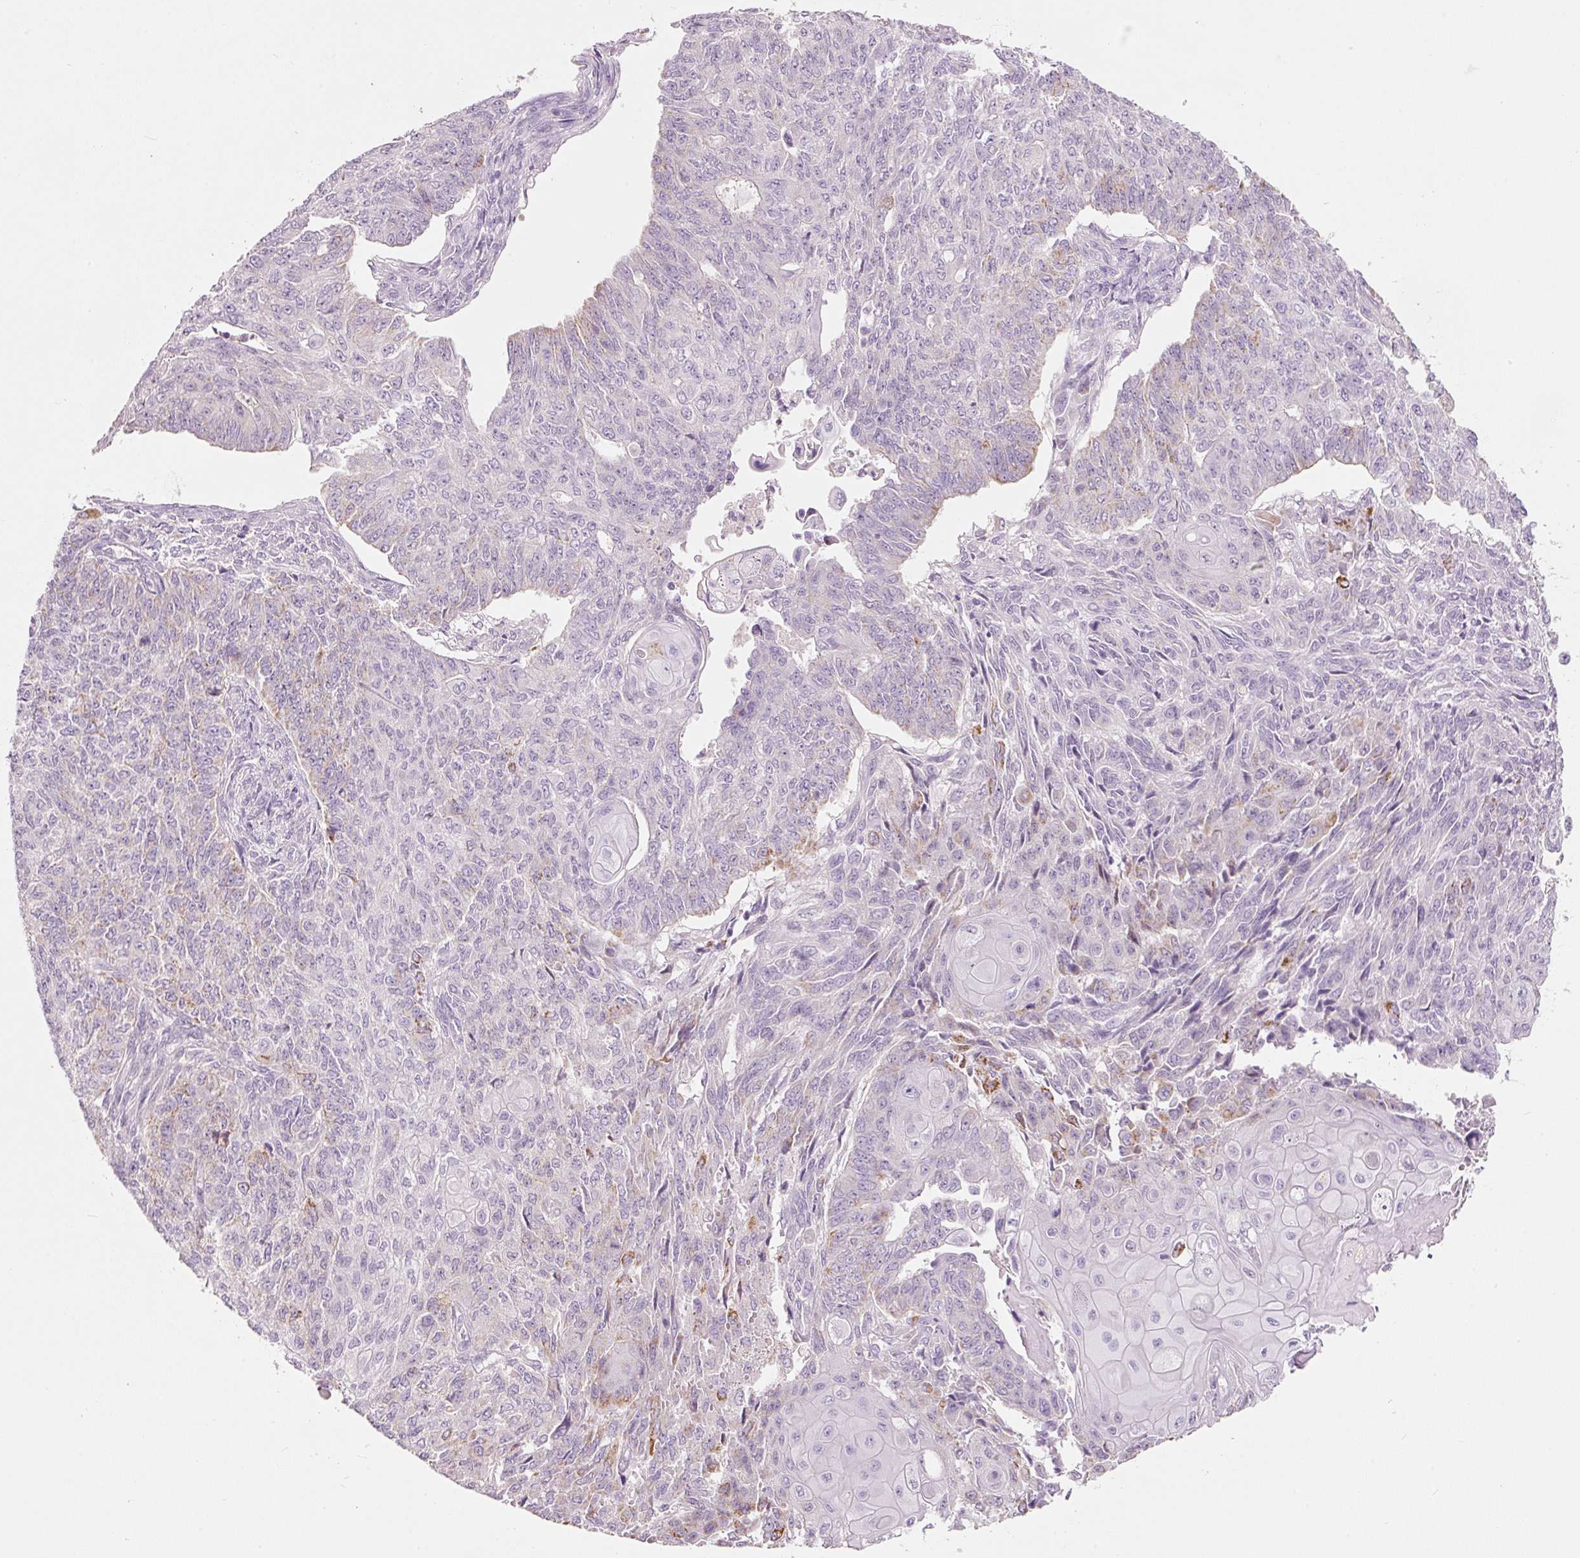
{"staining": {"intensity": "negative", "quantity": "none", "location": "none"}, "tissue": "endometrial cancer", "cell_type": "Tumor cells", "image_type": "cancer", "snomed": [{"axis": "morphology", "description": "Adenocarcinoma, NOS"}, {"axis": "topography", "description": "Endometrium"}], "caption": "Tumor cells are negative for protein expression in human endometrial cancer (adenocarcinoma). (Immunohistochemistry, brightfield microscopy, high magnification).", "gene": "MTHFD2", "patient": {"sex": "female", "age": 32}}